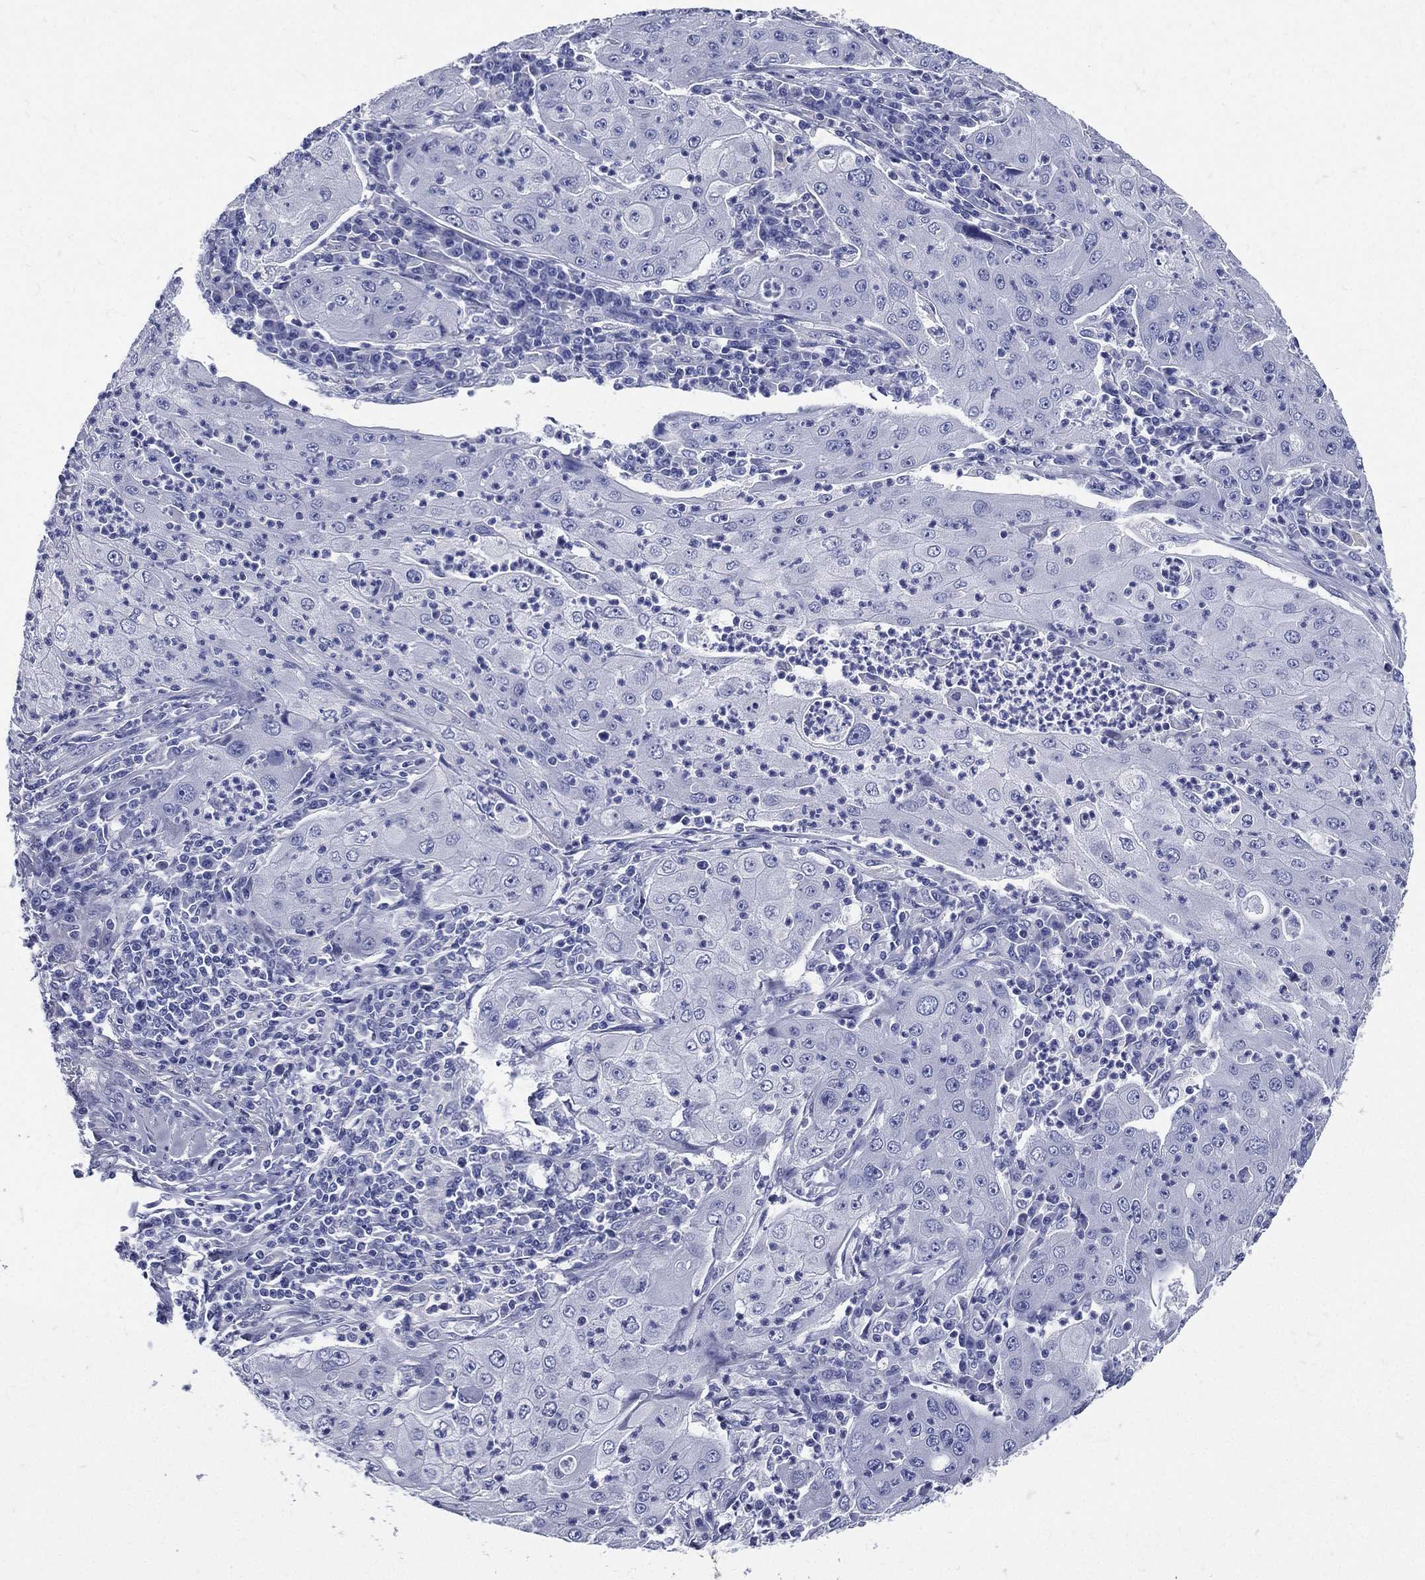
{"staining": {"intensity": "negative", "quantity": "none", "location": "none"}, "tissue": "lung cancer", "cell_type": "Tumor cells", "image_type": "cancer", "snomed": [{"axis": "morphology", "description": "Squamous cell carcinoma, NOS"}, {"axis": "topography", "description": "Lung"}], "caption": "IHC of human lung squamous cell carcinoma demonstrates no positivity in tumor cells. The staining is performed using DAB (3,3'-diaminobenzidine) brown chromogen with nuclei counter-stained in using hematoxylin.", "gene": "DPYS", "patient": {"sex": "female", "age": 59}}